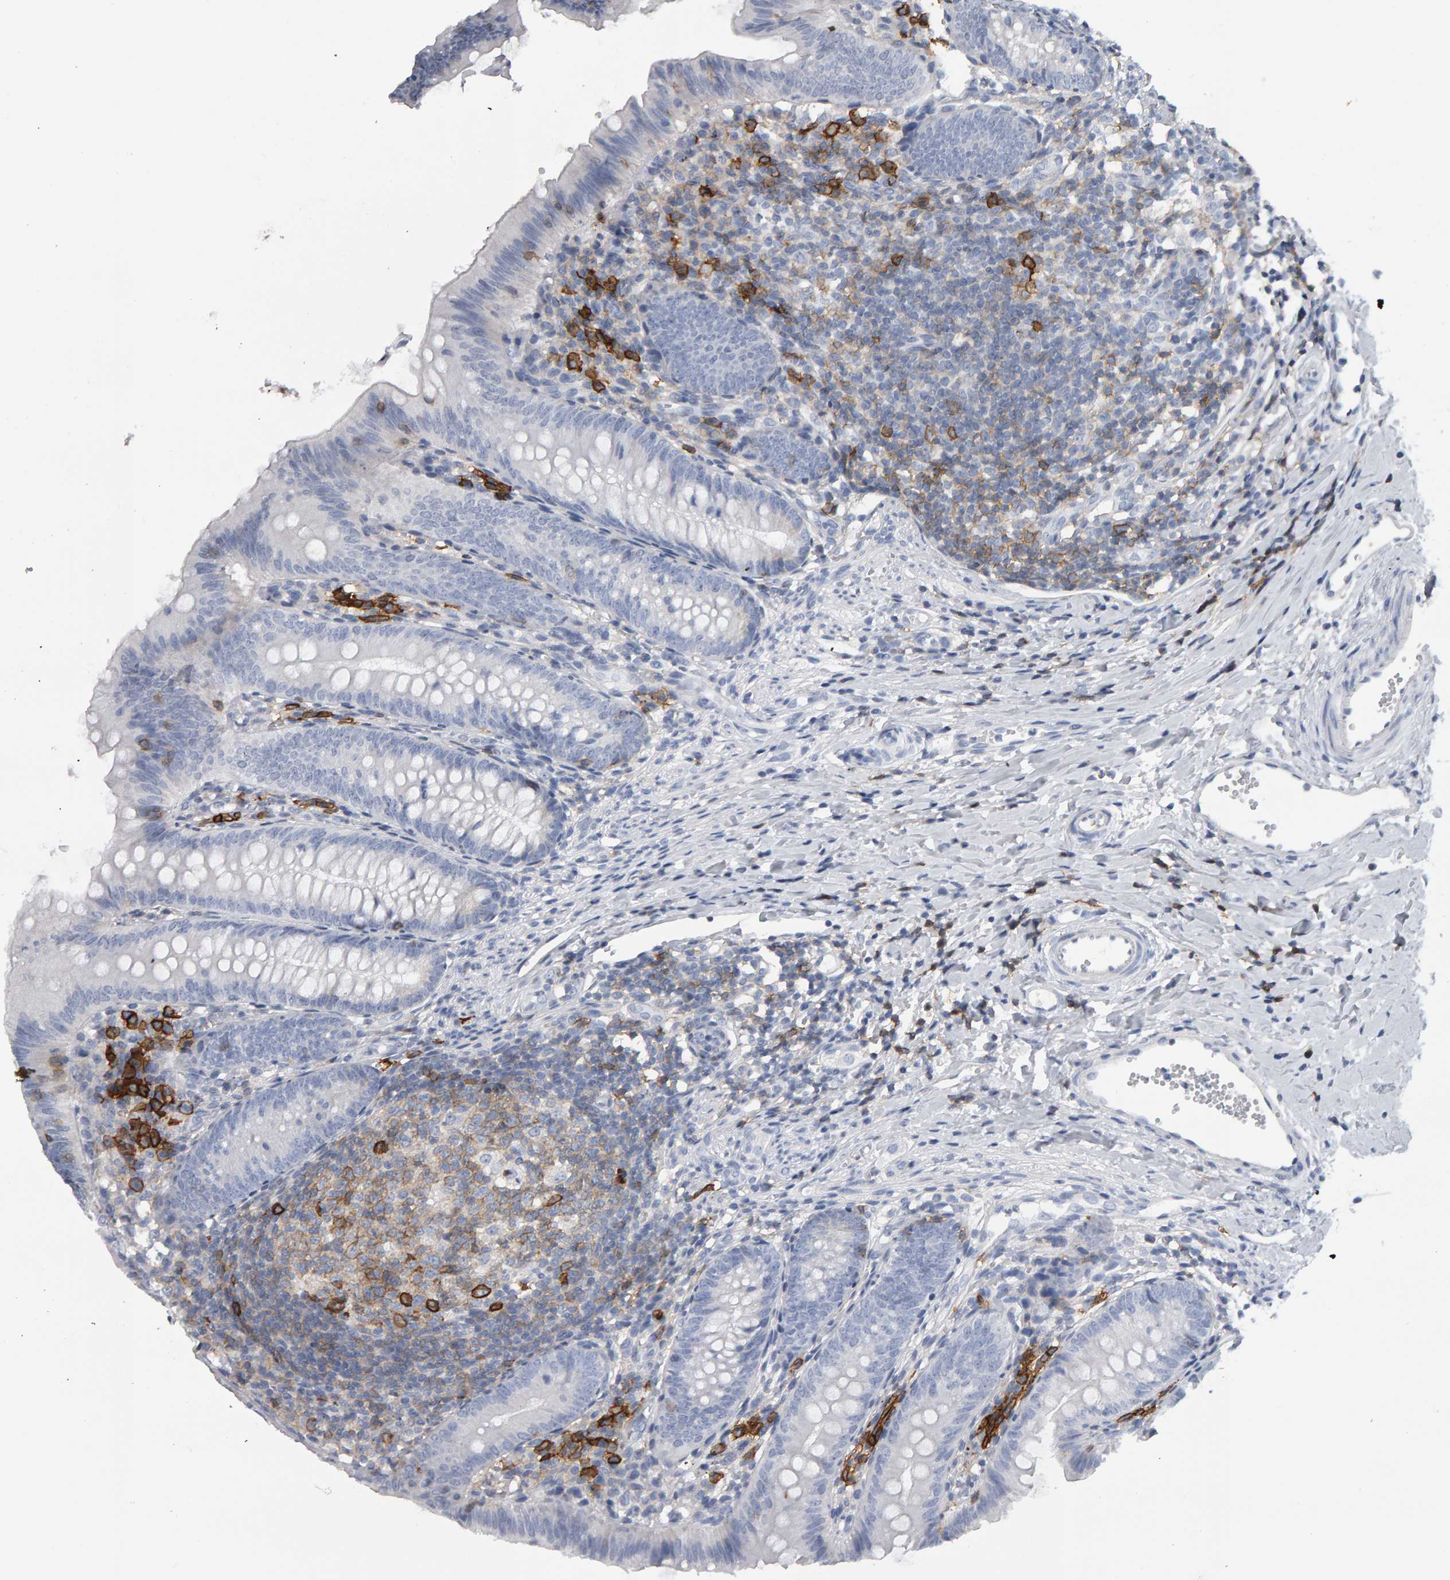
{"staining": {"intensity": "negative", "quantity": "none", "location": "none"}, "tissue": "appendix", "cell_type": "Glandular cells", "image_type": "normal", "snomed": [{"axis": "morphology", "description": "Normal tissue, NOS"}, {"axis": "topography", "description": "Appendix"}], "caption": "Immunohistochemistry image of normal human appendix stained for a protein (brown), which reveals no expression in glandular cells.", "gene": "CD38", "patient": {"sex": "male", "age": 1}}